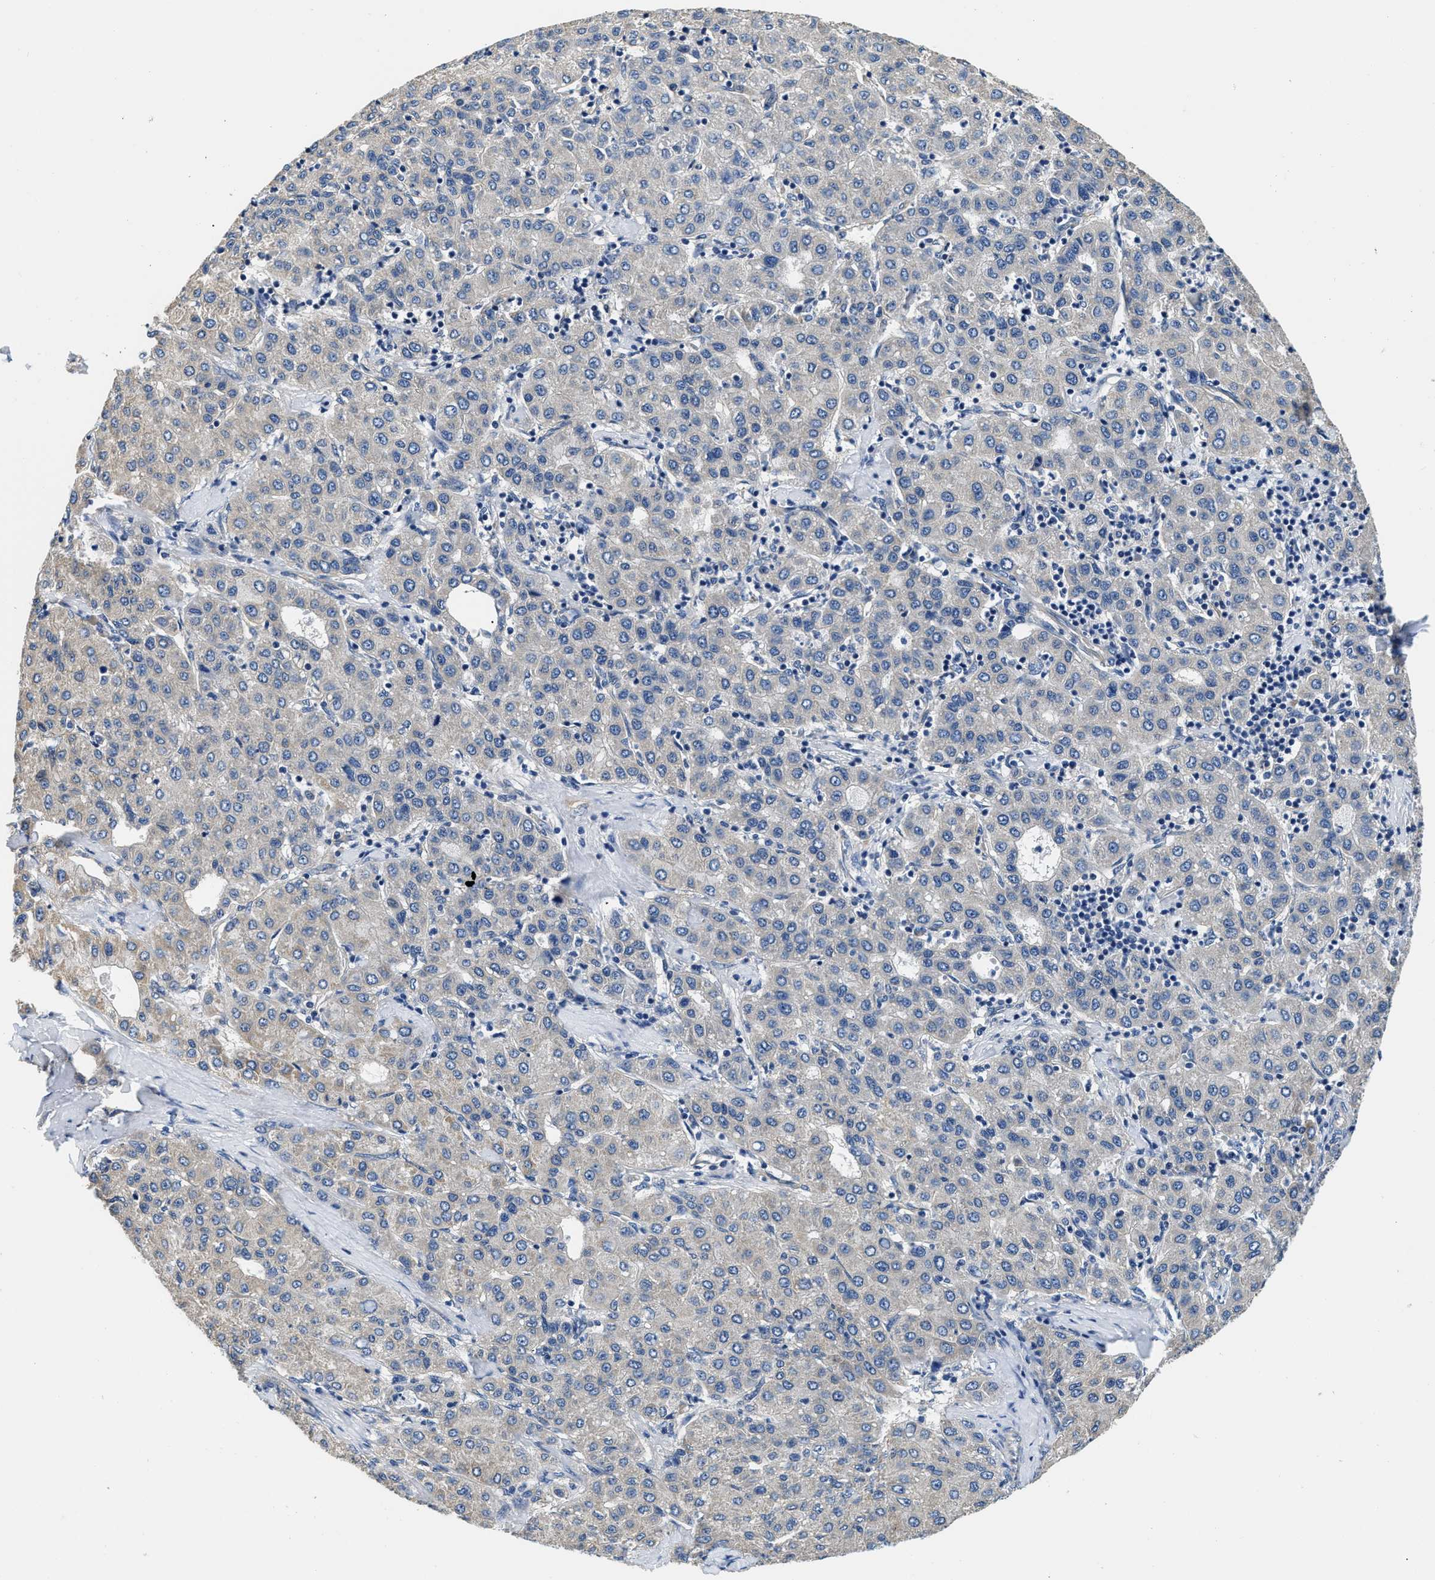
{"staining": {"intensity": "negative", "quantity": "none", "location": "none"}, "tissue": "liver cancer", "cell_type": "Tumor cells", "image_type": "cancer", "snomed": [{"axis": "morphology", "description": "Carcinoma, Hepatocellular, NOS"}, {"axis": "topography", "description": "Liver"}], "caption": "Tumor cells show no significant positivity in hepatocellular carcinoma (liver). (DAB IHC, high magnification).", "gene": "CSDE1", "patient": {"sex": "male", "age": 65}}